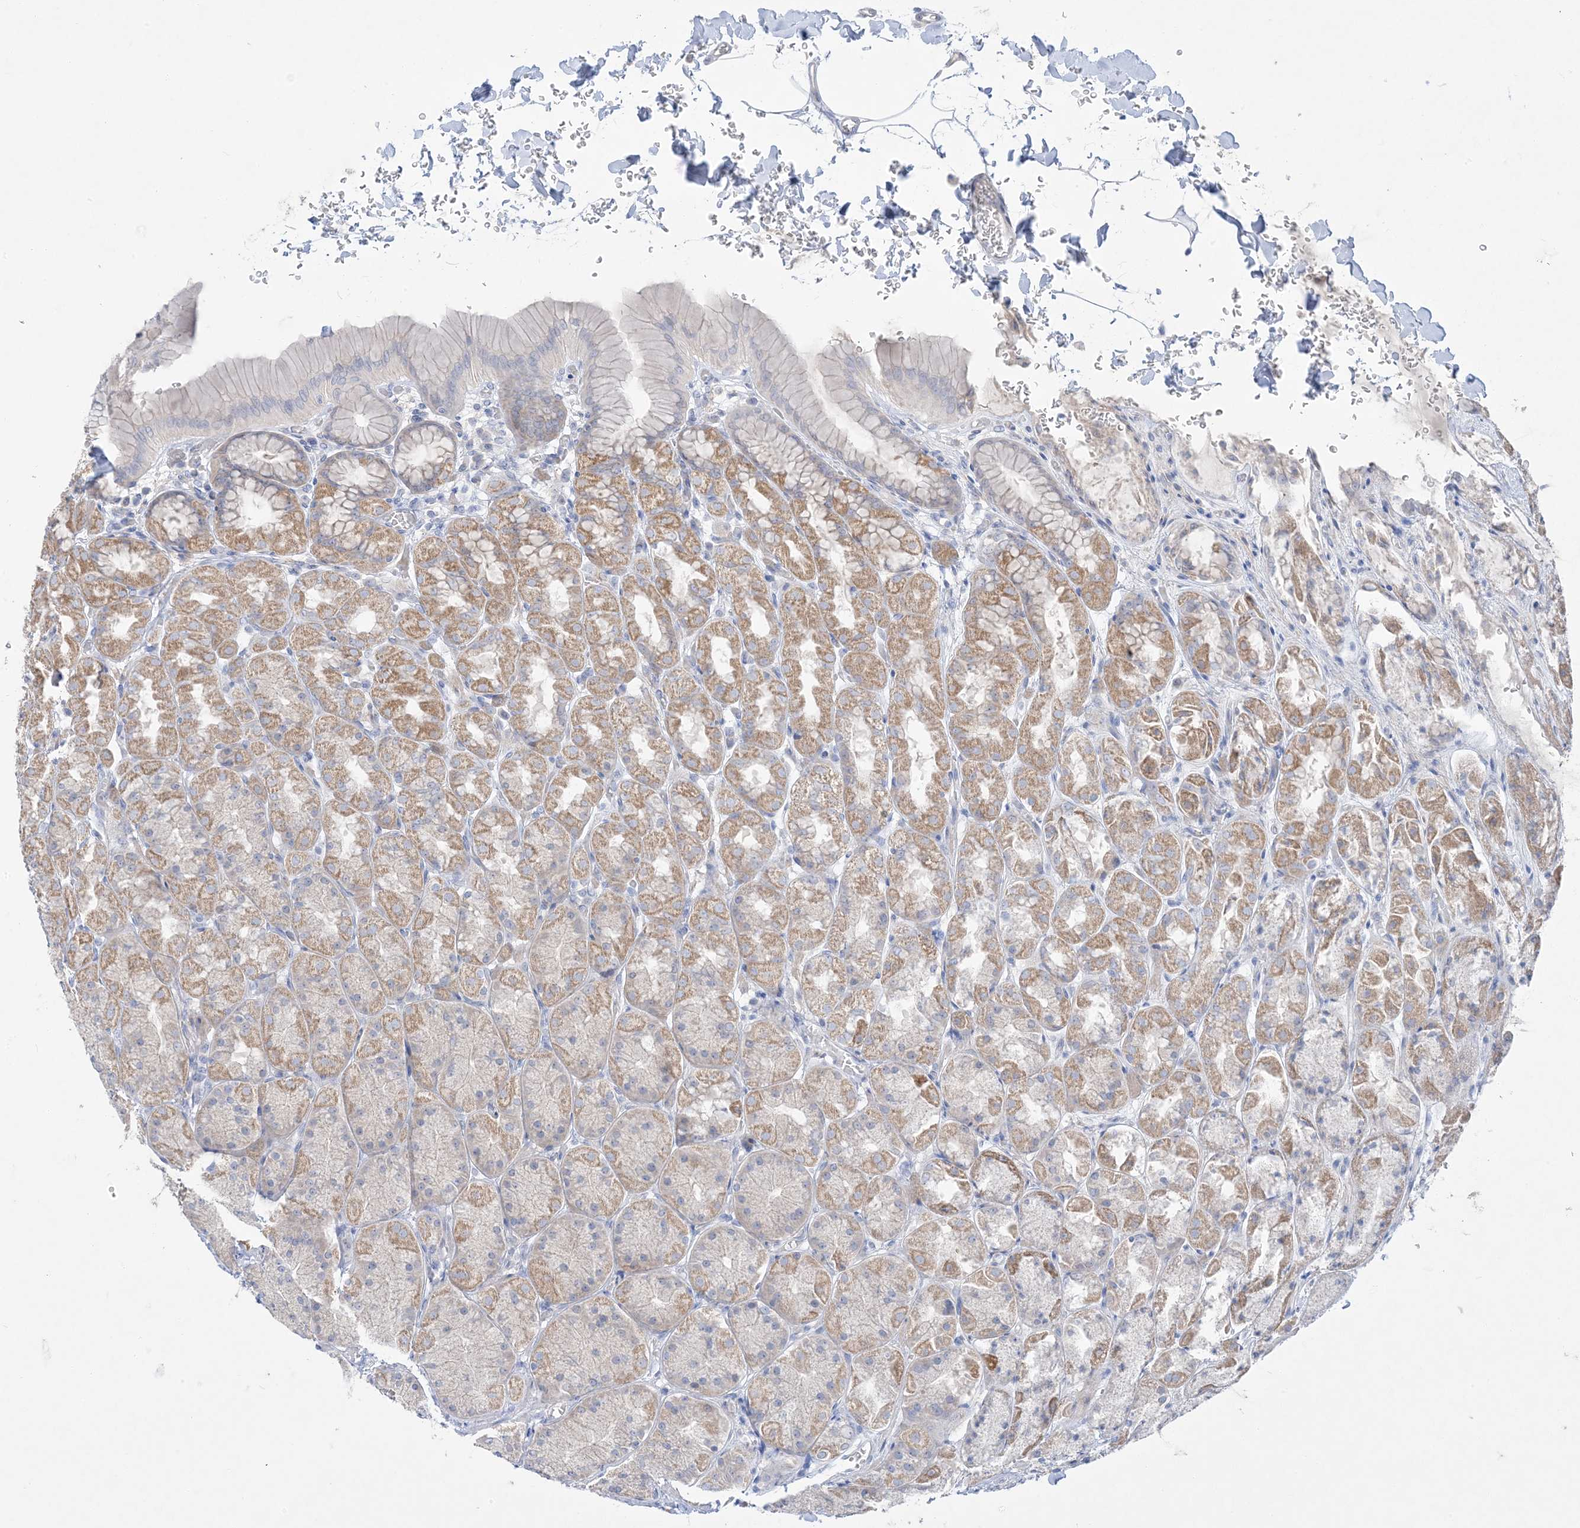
{"staining": {"intensity": "moderate", "quantity": "25%-75%", "location": "cytoplasmic/membranous"}, "tissue": "stomach", "cell_type": "Glandular cells", "image_type": "normal", "snomed": [{"axis": "morphology", "description": "Normal tissue, NOS"}, {"axis": "topography", "description": "Stomach"}], "caption": "The photomicrograph shows a brown stain indicating the presence of a protein in the cytoplasmic/membranous of glandular cells in stomach. (IHC, brightfield microscopy, high magnification).", "gene": "FAM184A", "patient": {"sex": "male", "age": 42}}